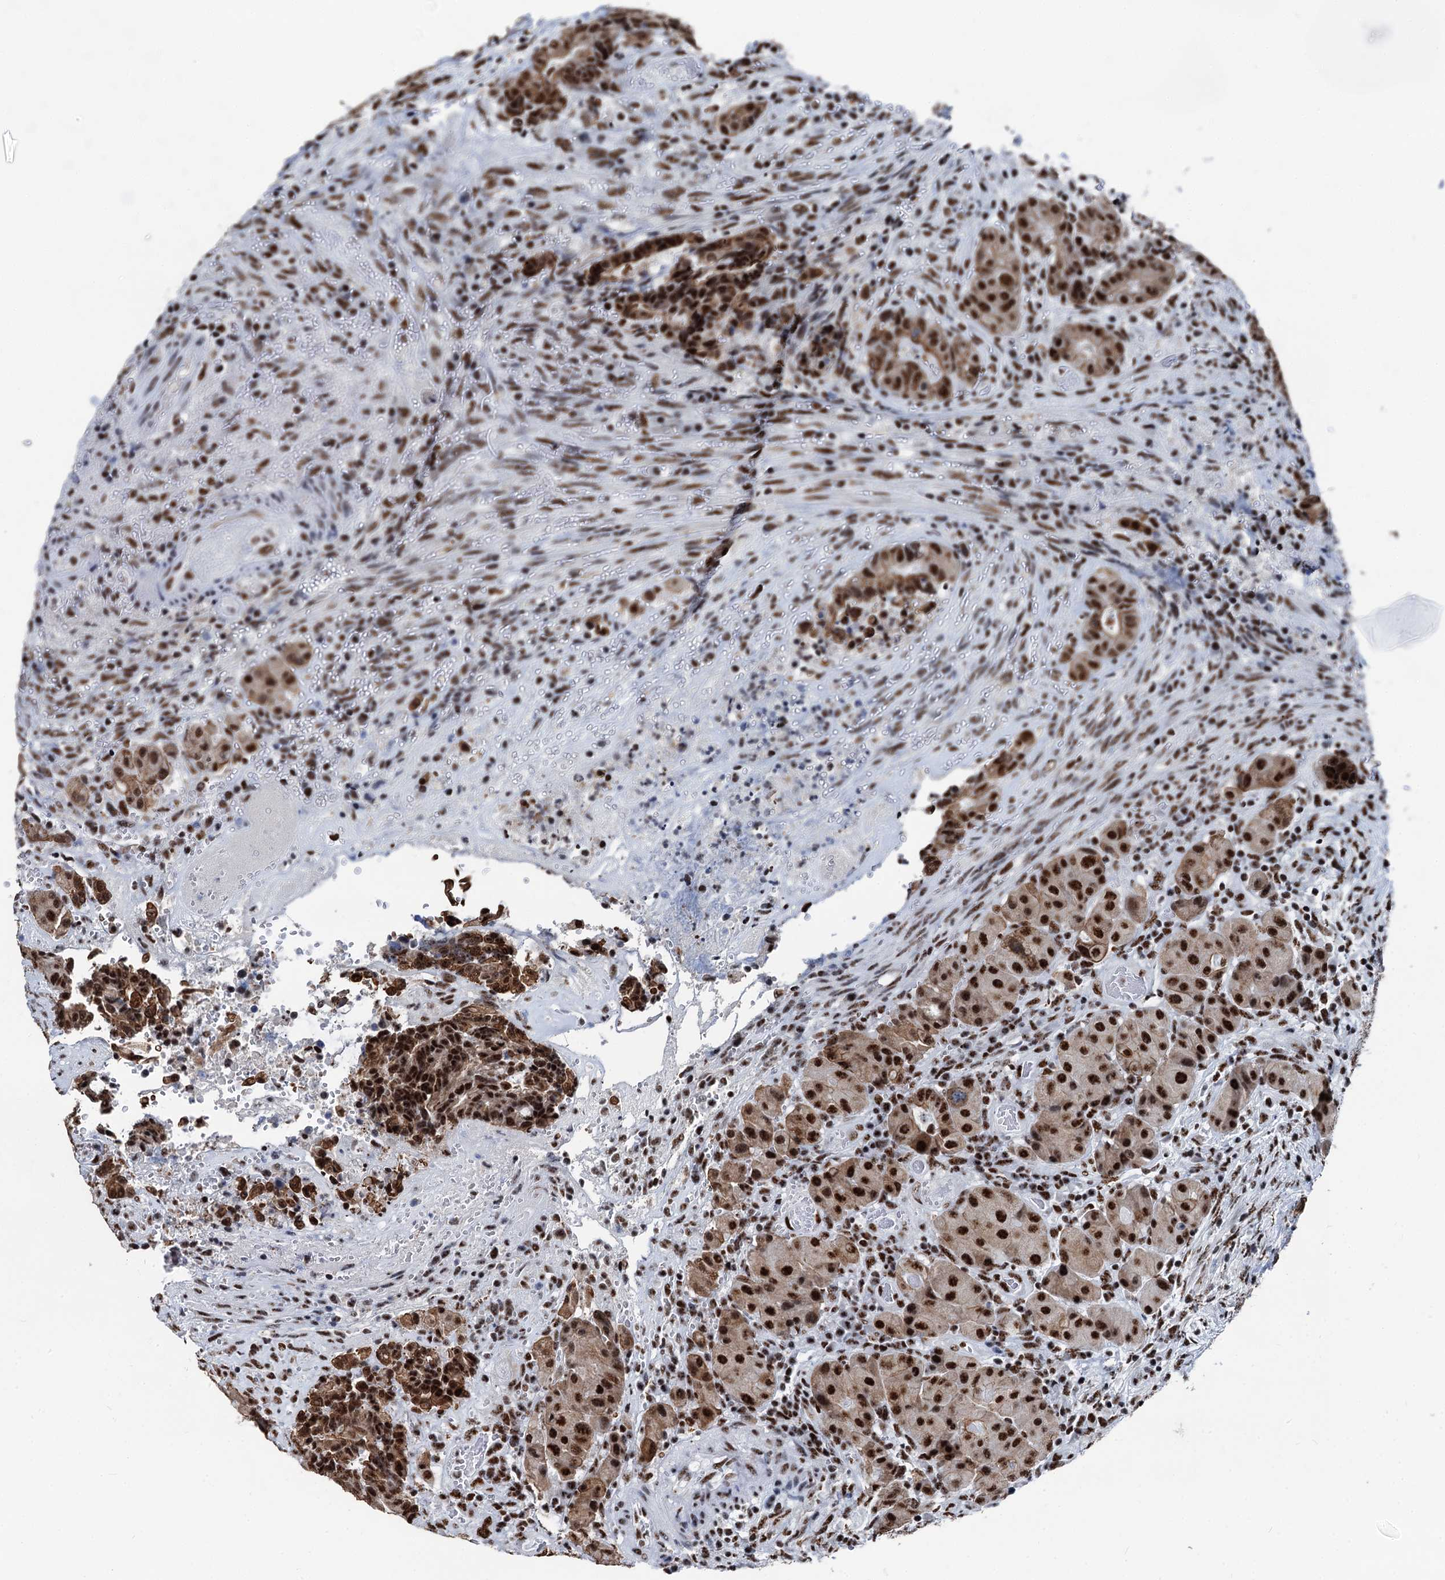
{"staining": {"intensity": "strong", "quantity": ">75%", "location": "nuclear"}, "tissue": "colorectal cancer", "cell_type": "Tumor cells", "image_type": "cancer", "snomed": [{"axis": "morphology", "description": "Adenocarcinoma, NOS"}, {"axis": "topography", "description": "Rectum"}], "caption": "Immunohistochemistry of human colorectal cancer exhibits high levels of strong nuclear staining in approximately >75% of tumor cells.", "gene": "DDX23", "patient": {"sex": "male", "age": 69}}